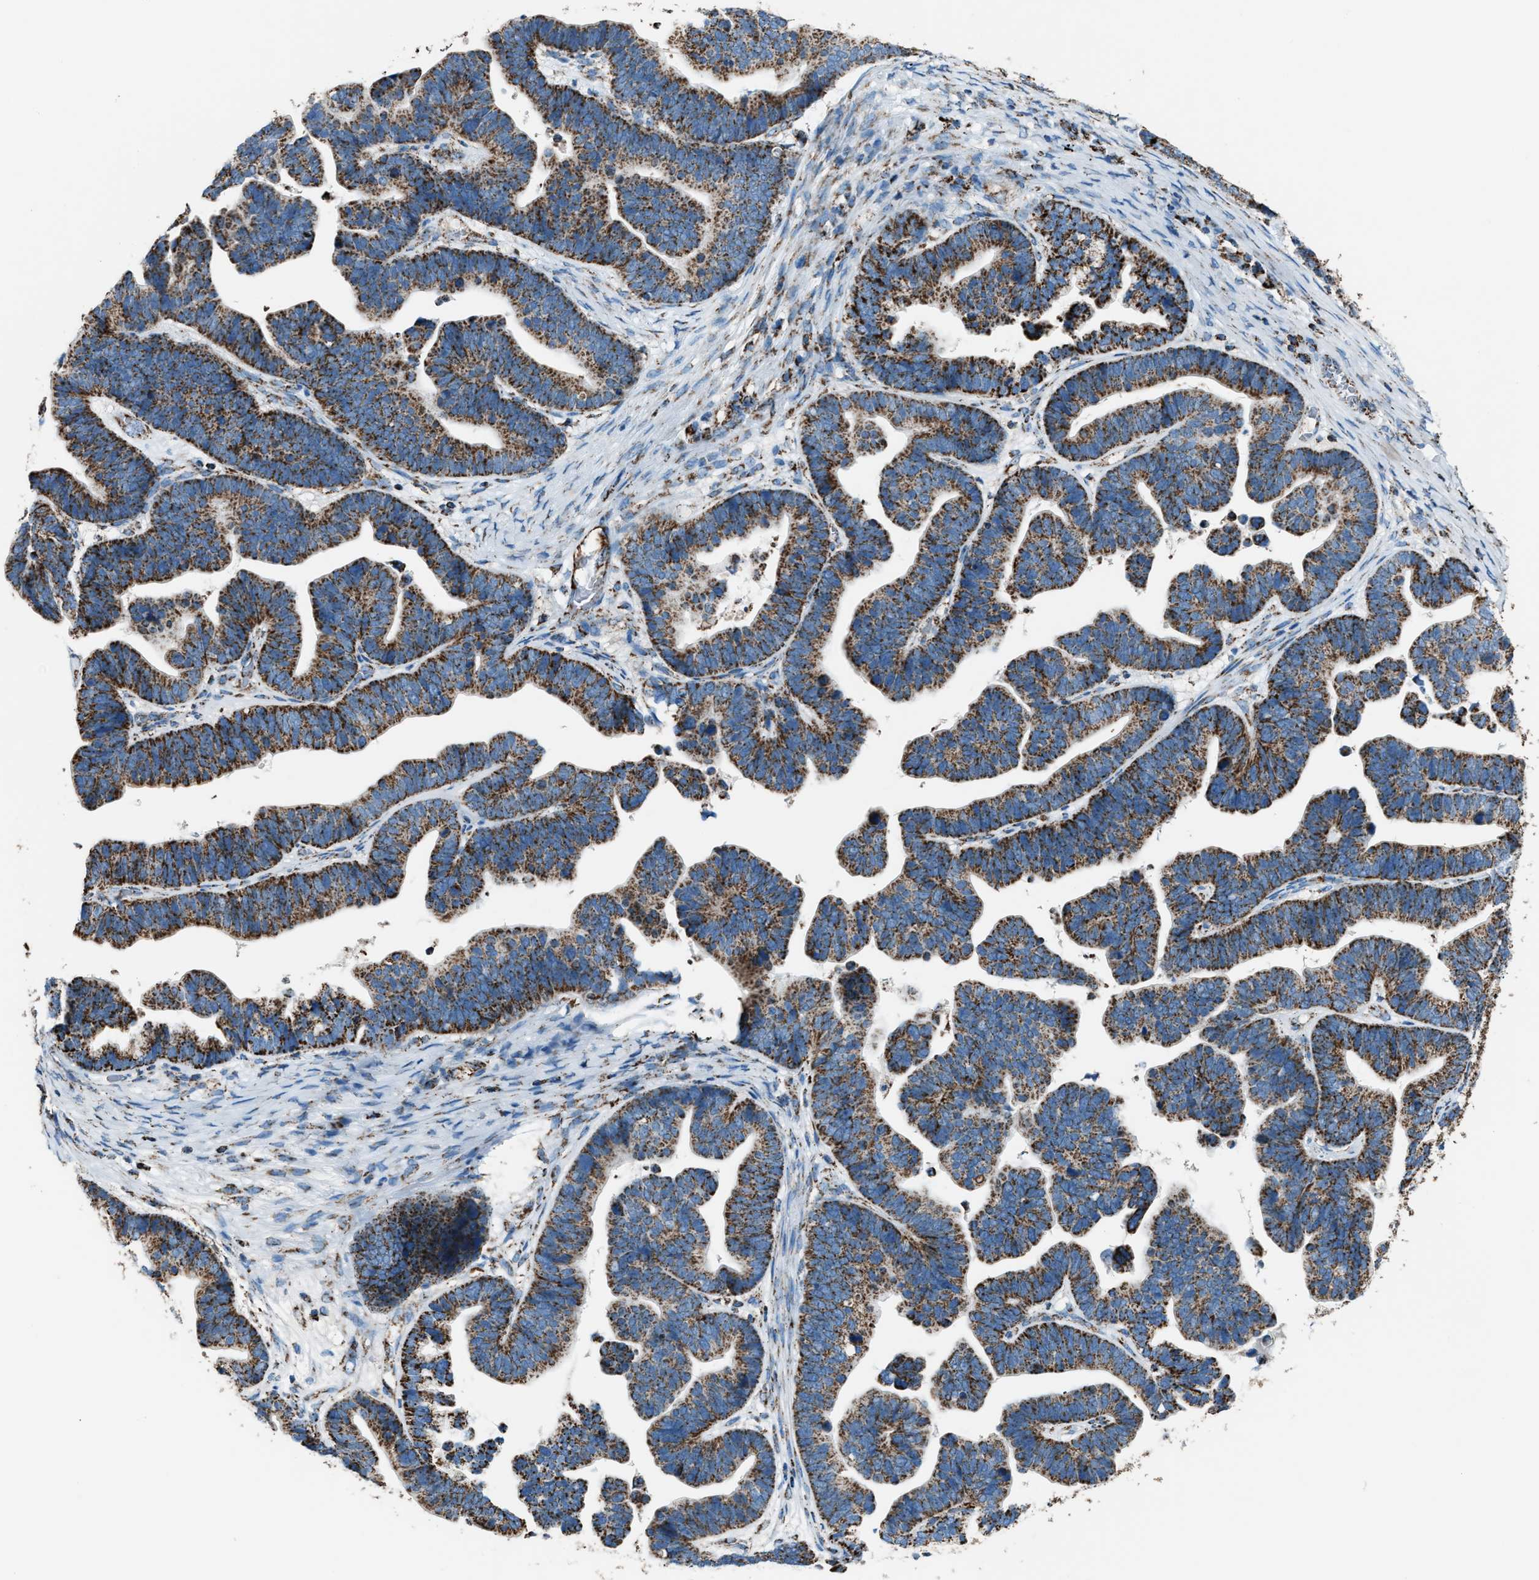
{"staining": {"intensity": "moderate", "quantity": ">75%", "location": "cytoplasmic/membranous"}, "tissue": "ovarian cancer", "cell_type": "Tumor cells", "image_type": "cancer", "snomed": [{"axis": "morphology", "description": "Cystadenocarcinoma, serous, NOS"}, {"axis": "topography", "description": "Ovary"}], "caption": "Ovarian cancer stained for a protein (brown) shows moderate cytoplasmic/membranous positive staining in about >75% of tumor cells.", "gene": "MDH2", "patient": {"sex": "female", "age": 56}}